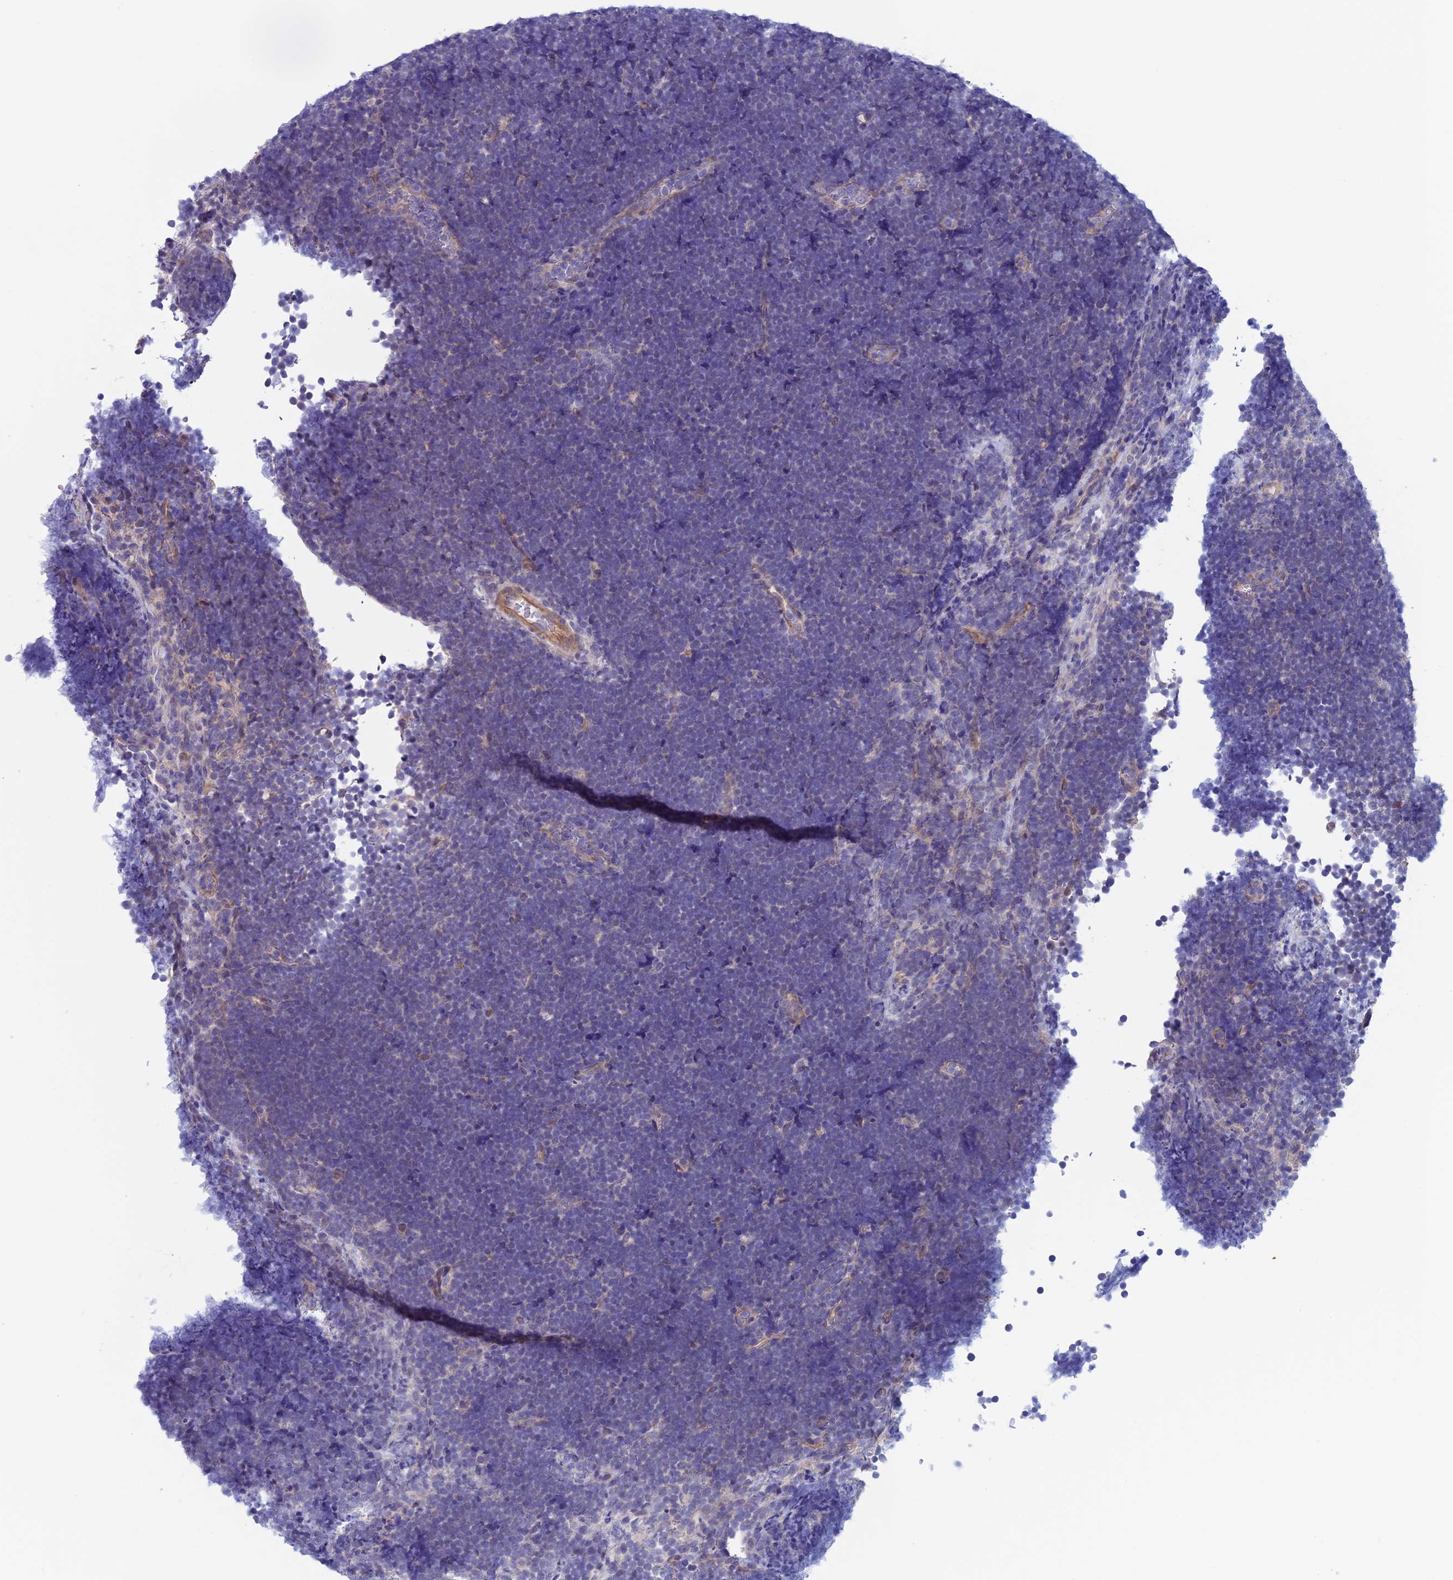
{"staining": {"intensity": "negative", "quantity": "none", "location": "none"}, "tissue": "lymphoma", "cell_type": "Tumor cells", "image_type": "cancer", "snomed": [{"axis": "morphology", "description": "Malignant lymphoma, non-Hodgkin's type, High grade"}, {"axis": "topography", "description": "Lymph node"}], "caption": "High-grade malignant lymphoma, non-Hodgkin's type stained for a protein using IHC demonstrates no positivity tumor cells.", "gene": "CNOT6L", "patient": {"sex": "male", "age": 13}}